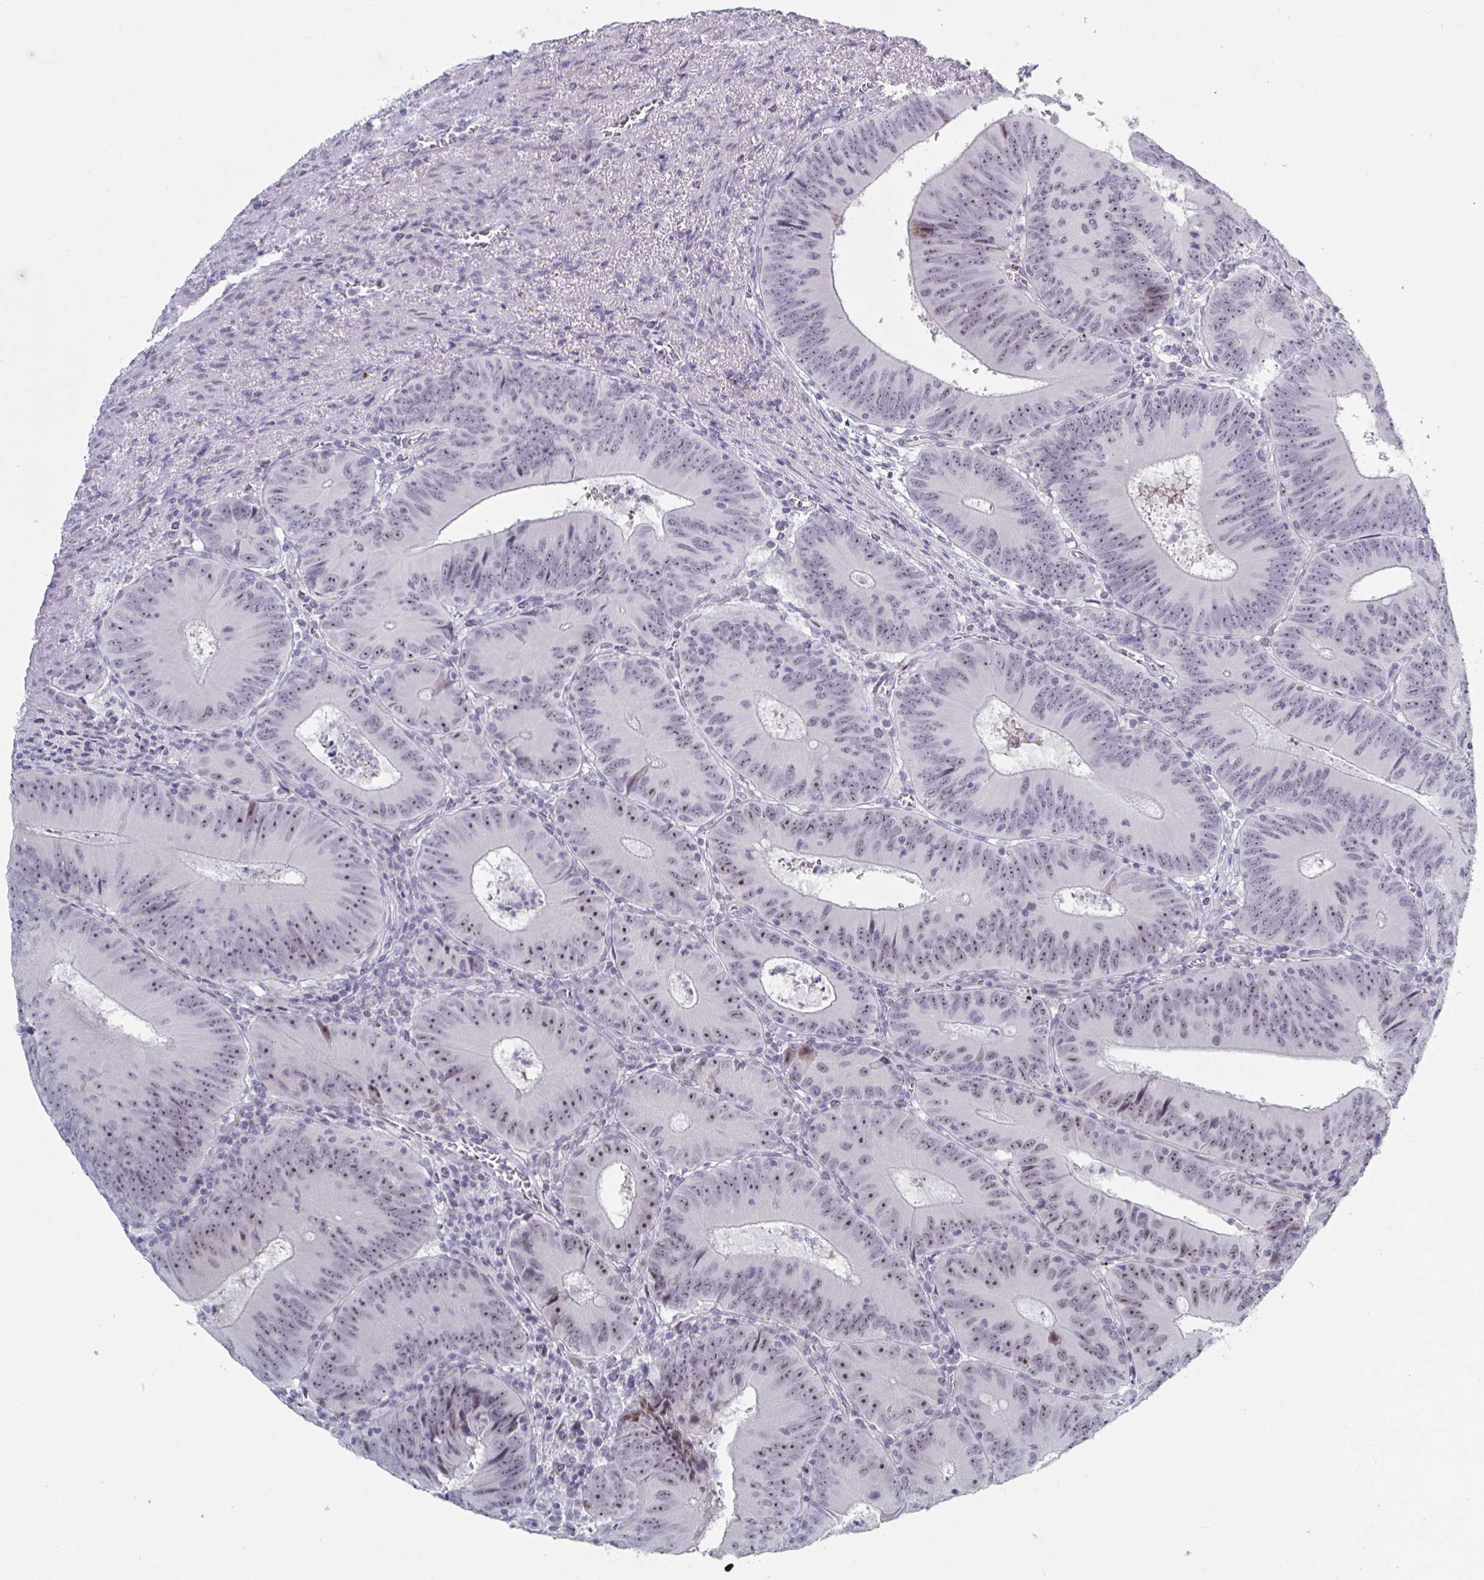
{"staining": {"intensity": "moderate", "quantity": ">75%", "location": "nuclear"}, "tissue": "colorectal cancer", "cell_type": "Tumor cells", "image_type": "cancer", "snomed": [{"axis": "morphology", "description": "Adenocarcinoma, NOS"}, {"axis": "topography", "description": "Rectum"}], "caption": "Tumor cells show medium levels of moderate nuclear expression in approximately >75% of cells in colorectal cancer (adenocarcinoma). The staining was performed using DAB (3,3'-diaminobenzidine), with brown indicating positive protein expression. Nuclei are stained blue with hematoxylin.", "gene": "NR1H2", "patient": {"sex": "female", "age": 72}}